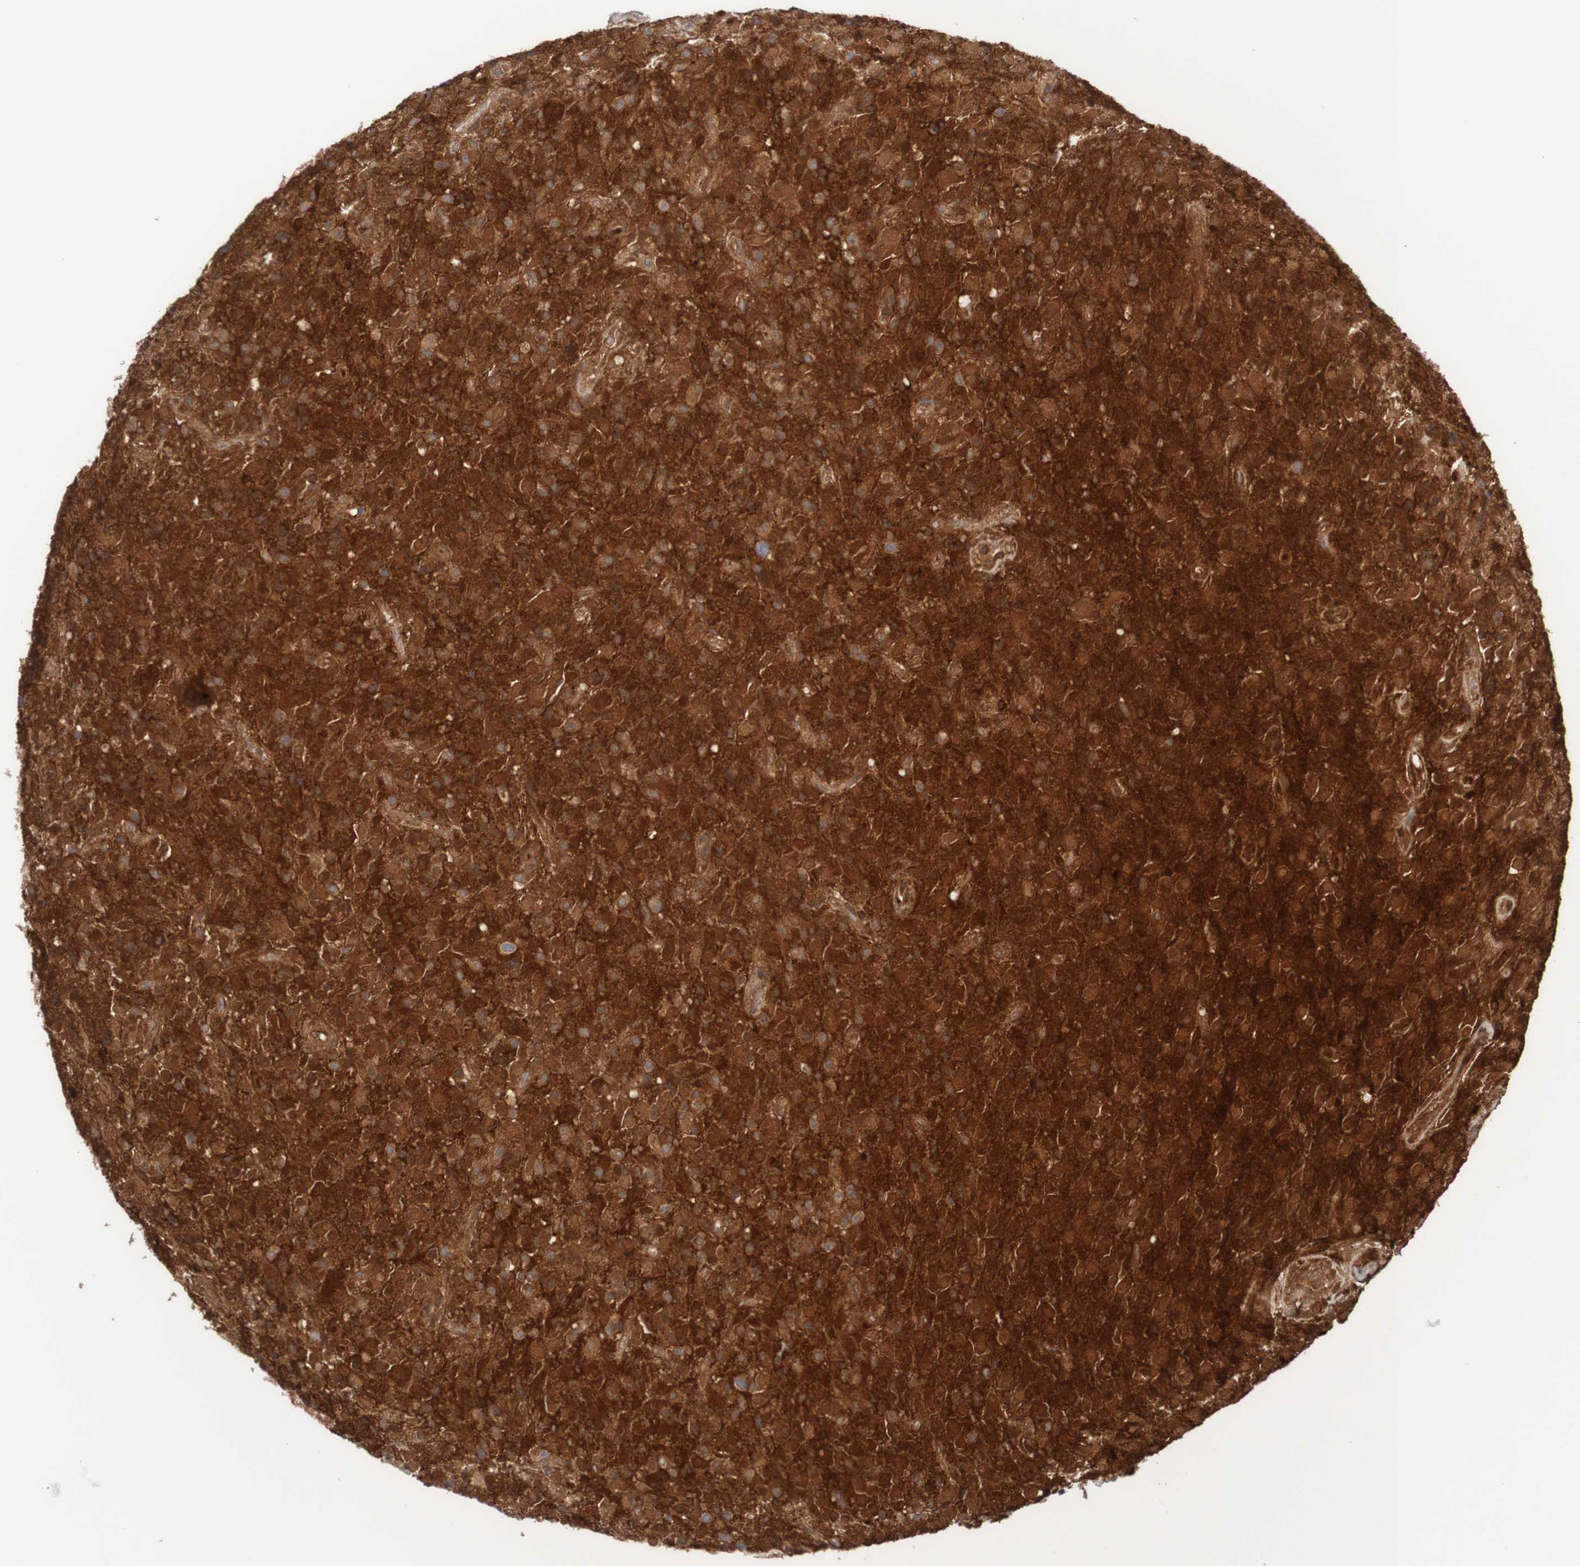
{"staining": {"intensity": "strong", "quantity": ">75%", "location": "cytoplasmic/membranous"}, "tissue": "glioma", "cell_type": "Tumor cells", "image_type": "cancer", "snomed": [{"axis": "morphology", "description": "Glioma, malignant, High grade"}, {"axis": "topography", "description": "Brain"}], "caption": "Protein staining exhibits strong cytoplasmic/membranous expression in approximately >75% of tumor cells in high-grade glioma (malignant). (Stains: DAB in brown, nuclei in blue, Microscopy: brightfield microscopy at high magnification).", "gene": "RIGI", "patient": {"sex": "male", "age": 71}}